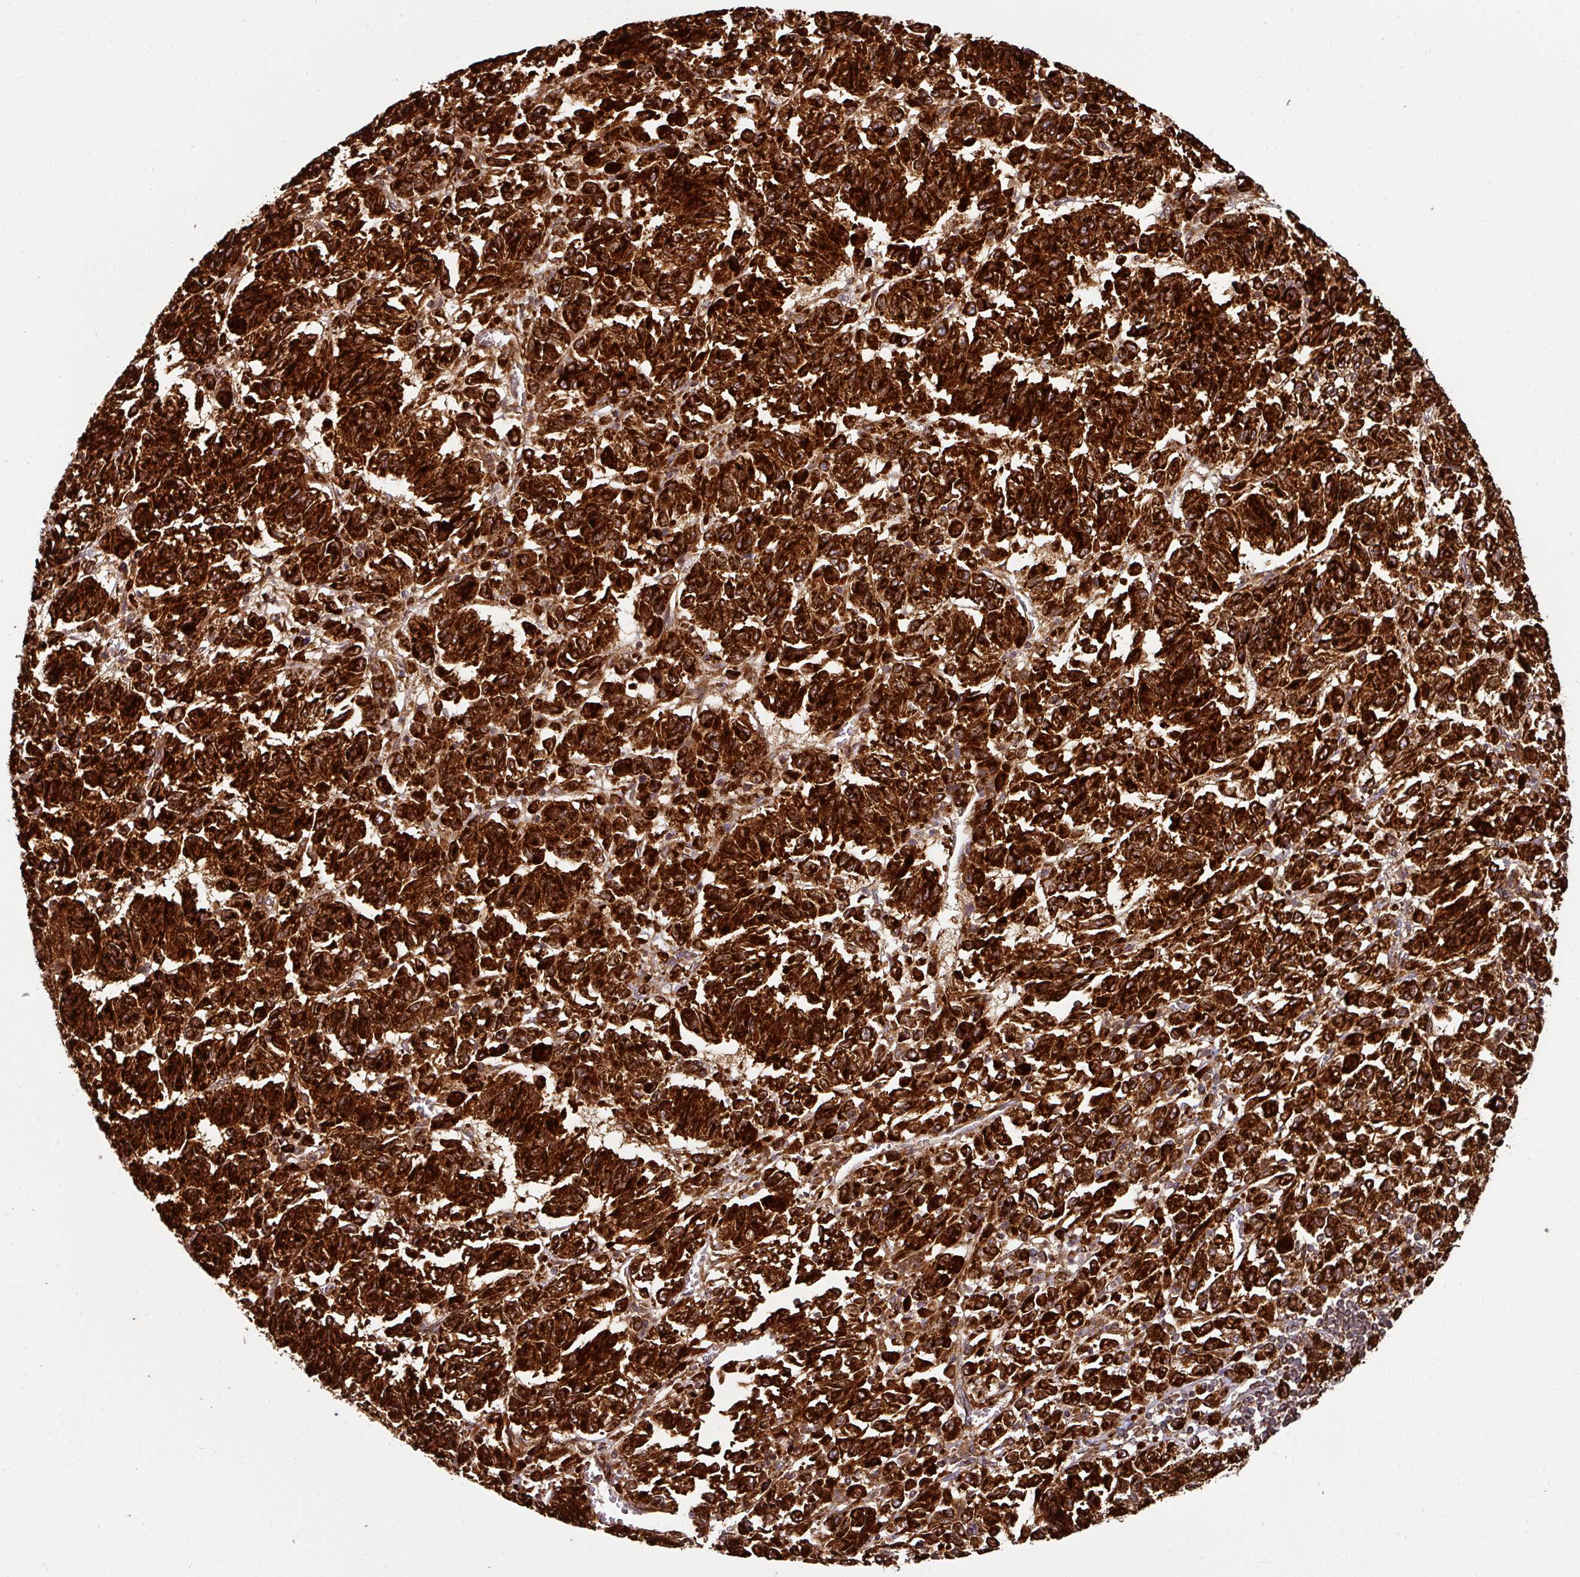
{"staining": {"intensity": "strong", "quantity": ">75%", "location": "cytoplasmic/membranous"}, "tissue": "melanoma", "cell_type": "Tumor cells", "image_type": "cancer", "snomed": [{"axis": "morphology", "description": "Malignant melanoma, Metastatic site"}, {"axis": "topography", "description": "Lung"}], "caption": "Melanoma tissue demonstrates strong cytoplasmic/membranous expression in about >75% of tumor cells, visualized by immunohistochemistry.", "gene": "TRAP1", "patient": {"sex": "male", "age": 64}}